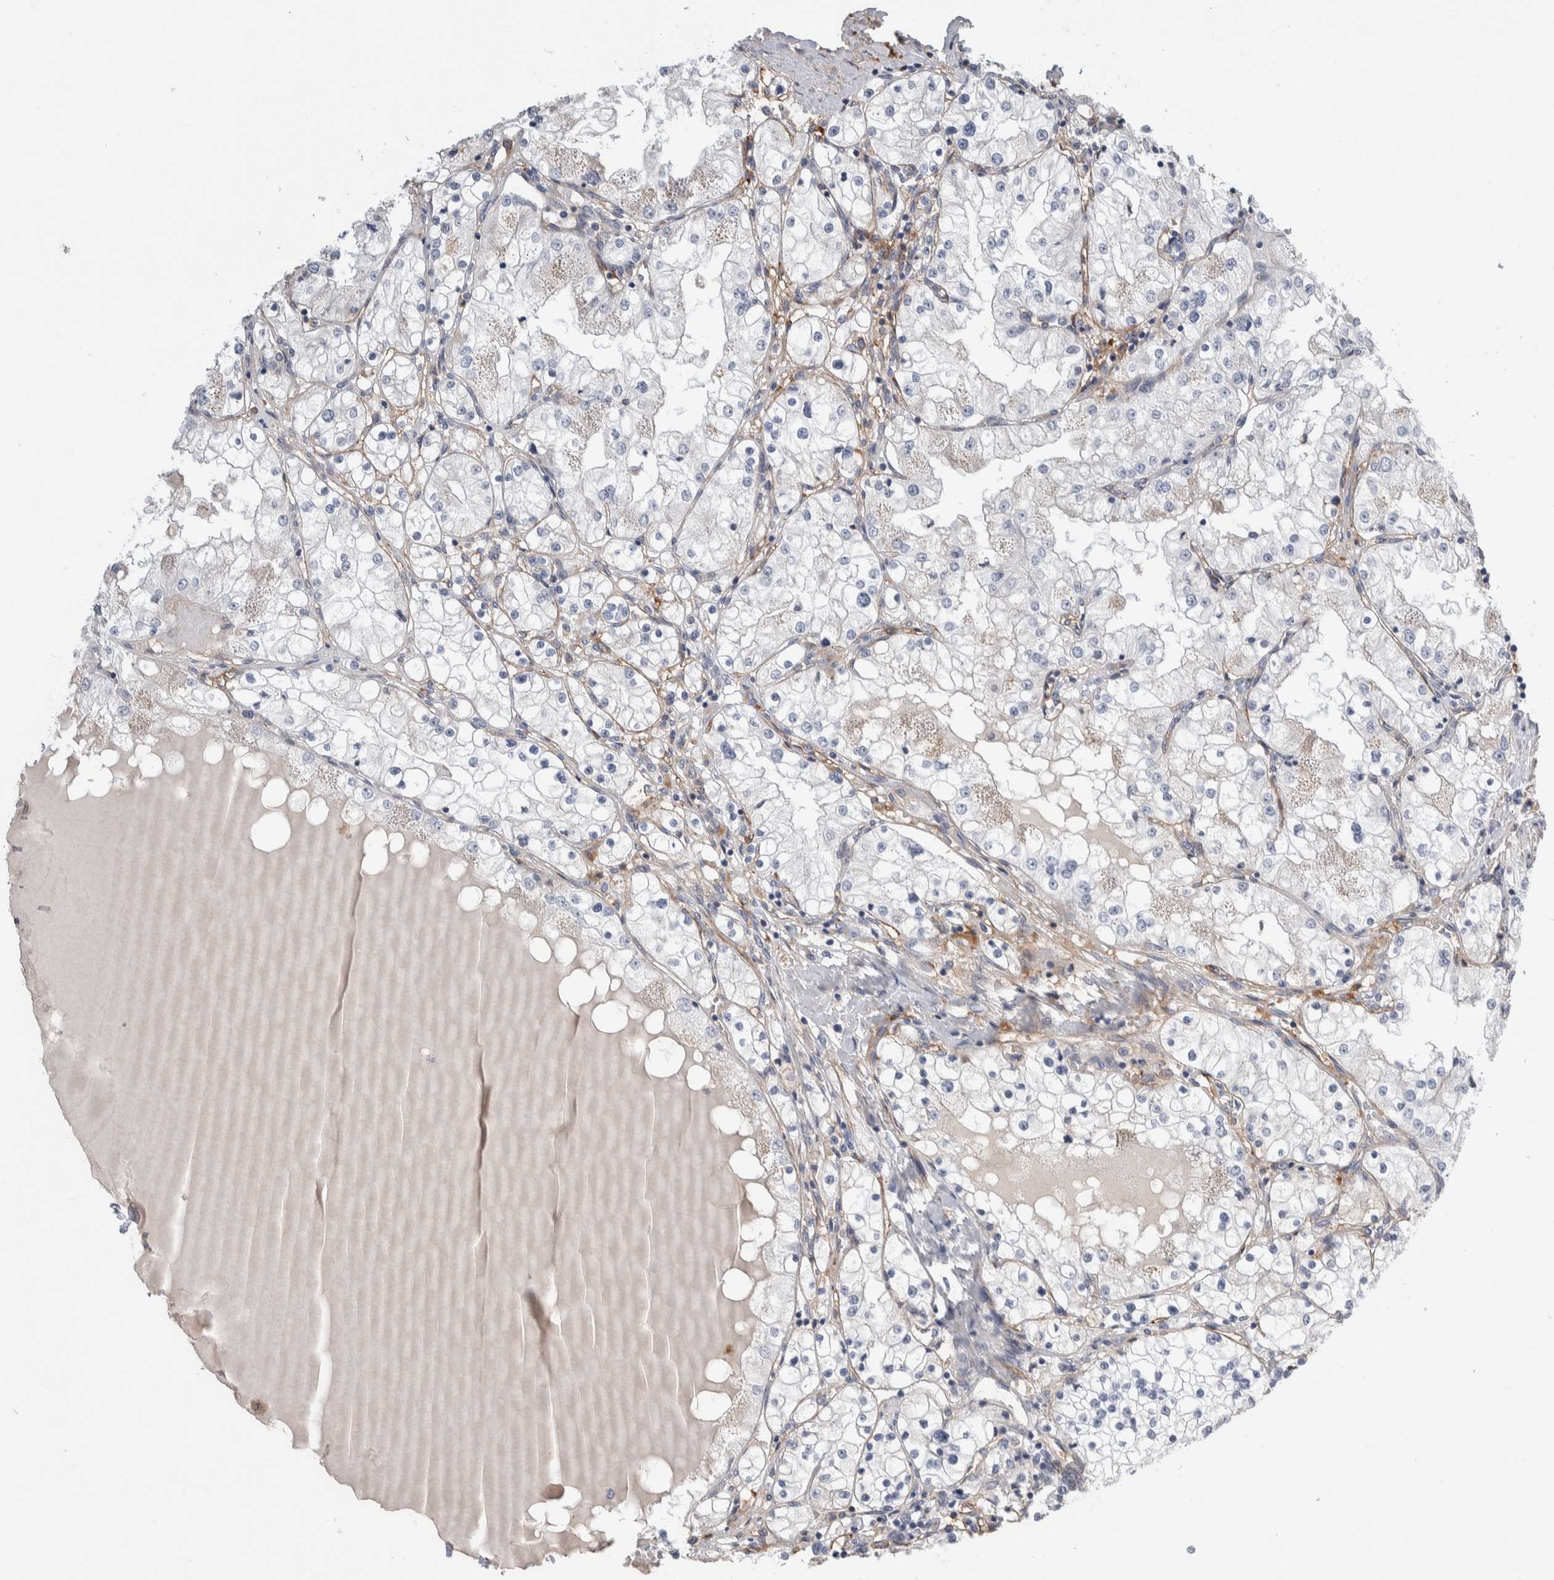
{"staining": {"intensity": "negative", "quantity": "none", "location": "none"}, "tissue": "renal cancer", "cell_type": "Tumor cells", "image_type": "cancer", "snomed": [{"axis": "morphology", "description": "Adenocarcinoma, NOS"}, {"axis": "topography", "description": "Kidney"}], "caption": "The micrograph exhibits no significant staining in tumor cells of renal adenocarcinoma.", "gene": "CEP131", "patient": {"sex": "male", "age": 68}}